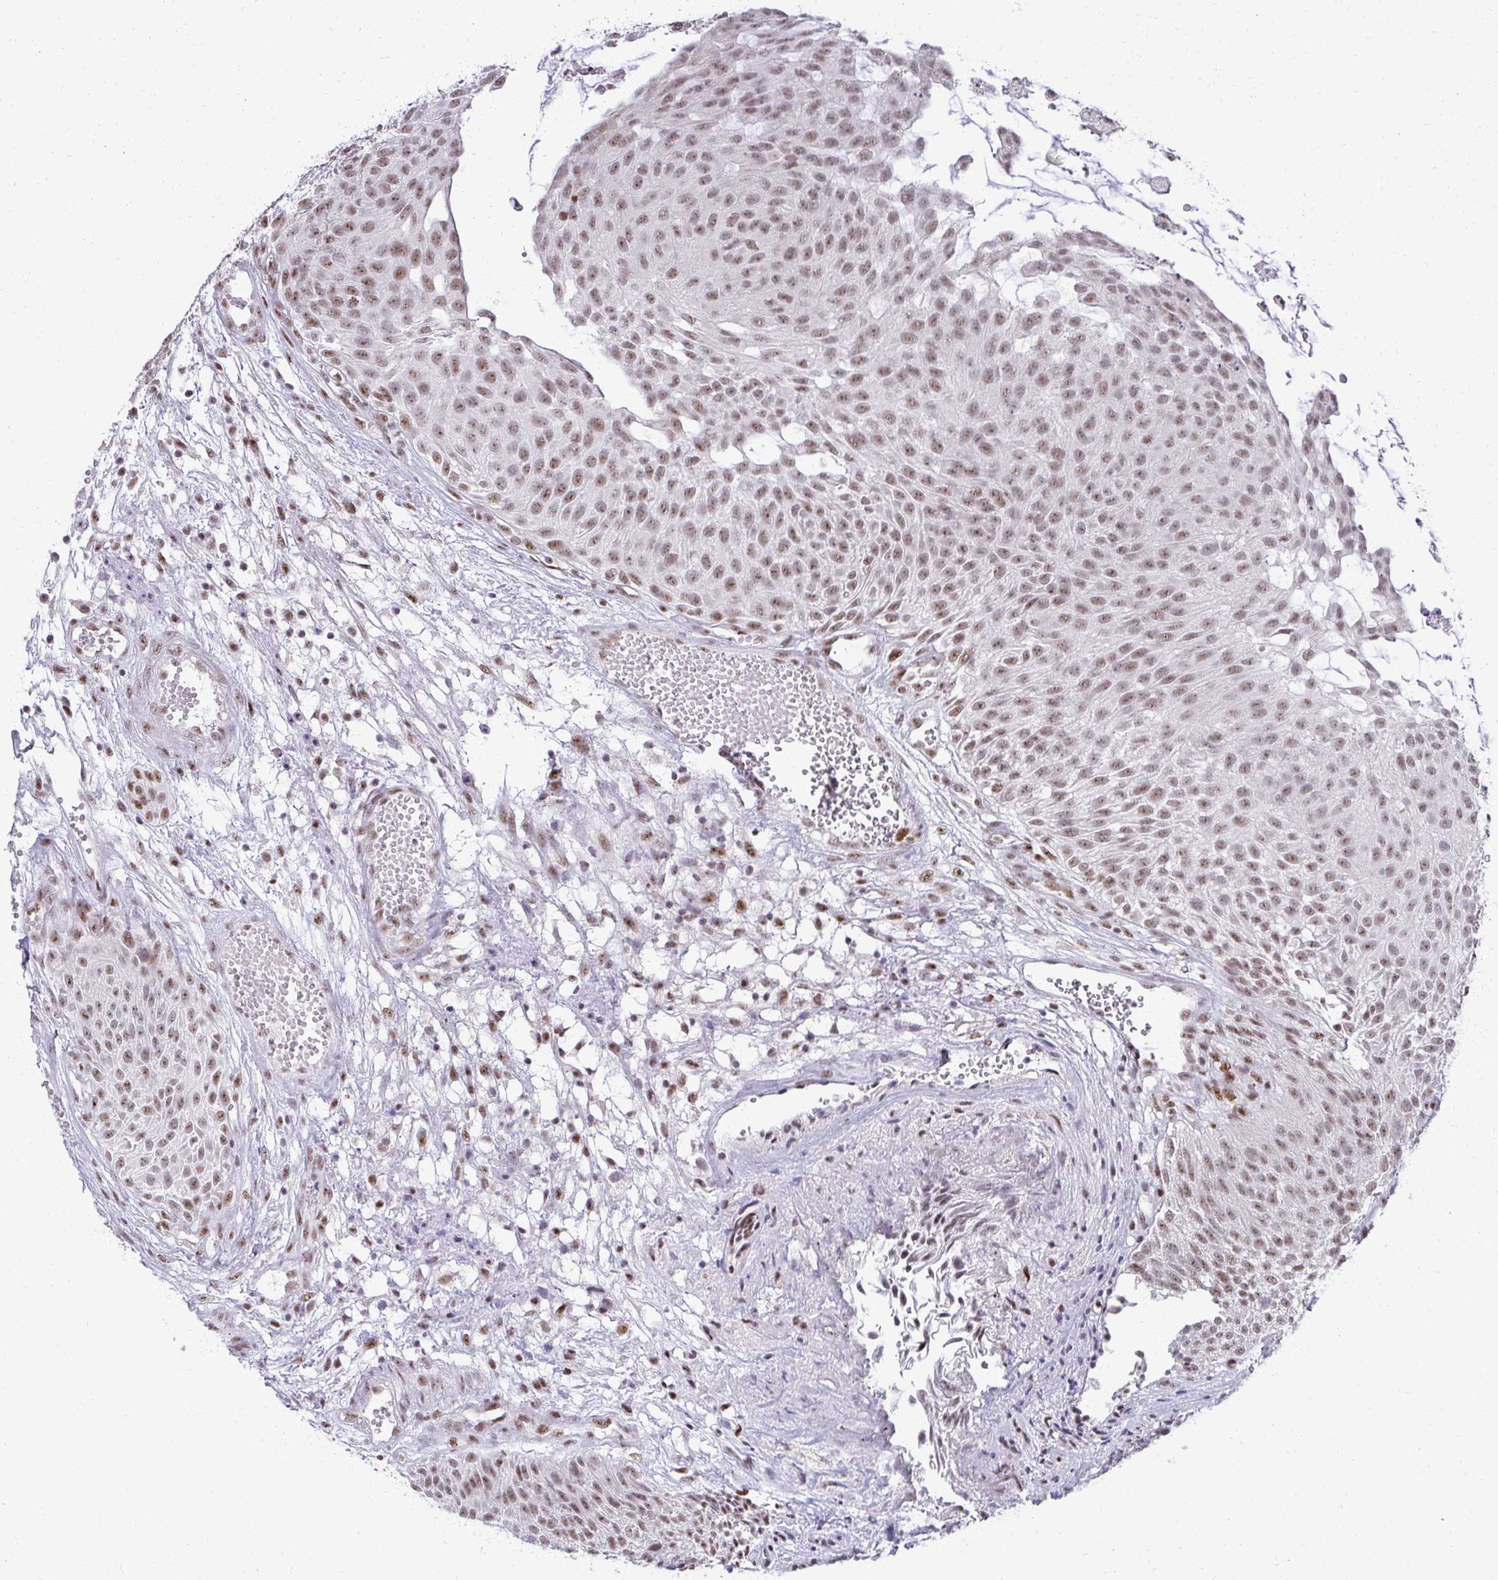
{"staining": {"intensity": "moderate", "quantity": ">75%", "location": "nuclear"}, "tissue": "urothelial cancer", "cell_type": "Tumor cells", "image_type": "cancer", "snomed": [{"axis": "morphology", "description": "Urothelial carcinoma, NOS"}, {"axis": "topography", "description": "Urinary bladder"}], "caption": "Immunohistochemical staining of transitional cell carcinoma demonstrates moderate nuclear protein expression in about >75% of tumor cells.", "gene": "PELP1", "patient": {"sex": "male", "age": 84}}